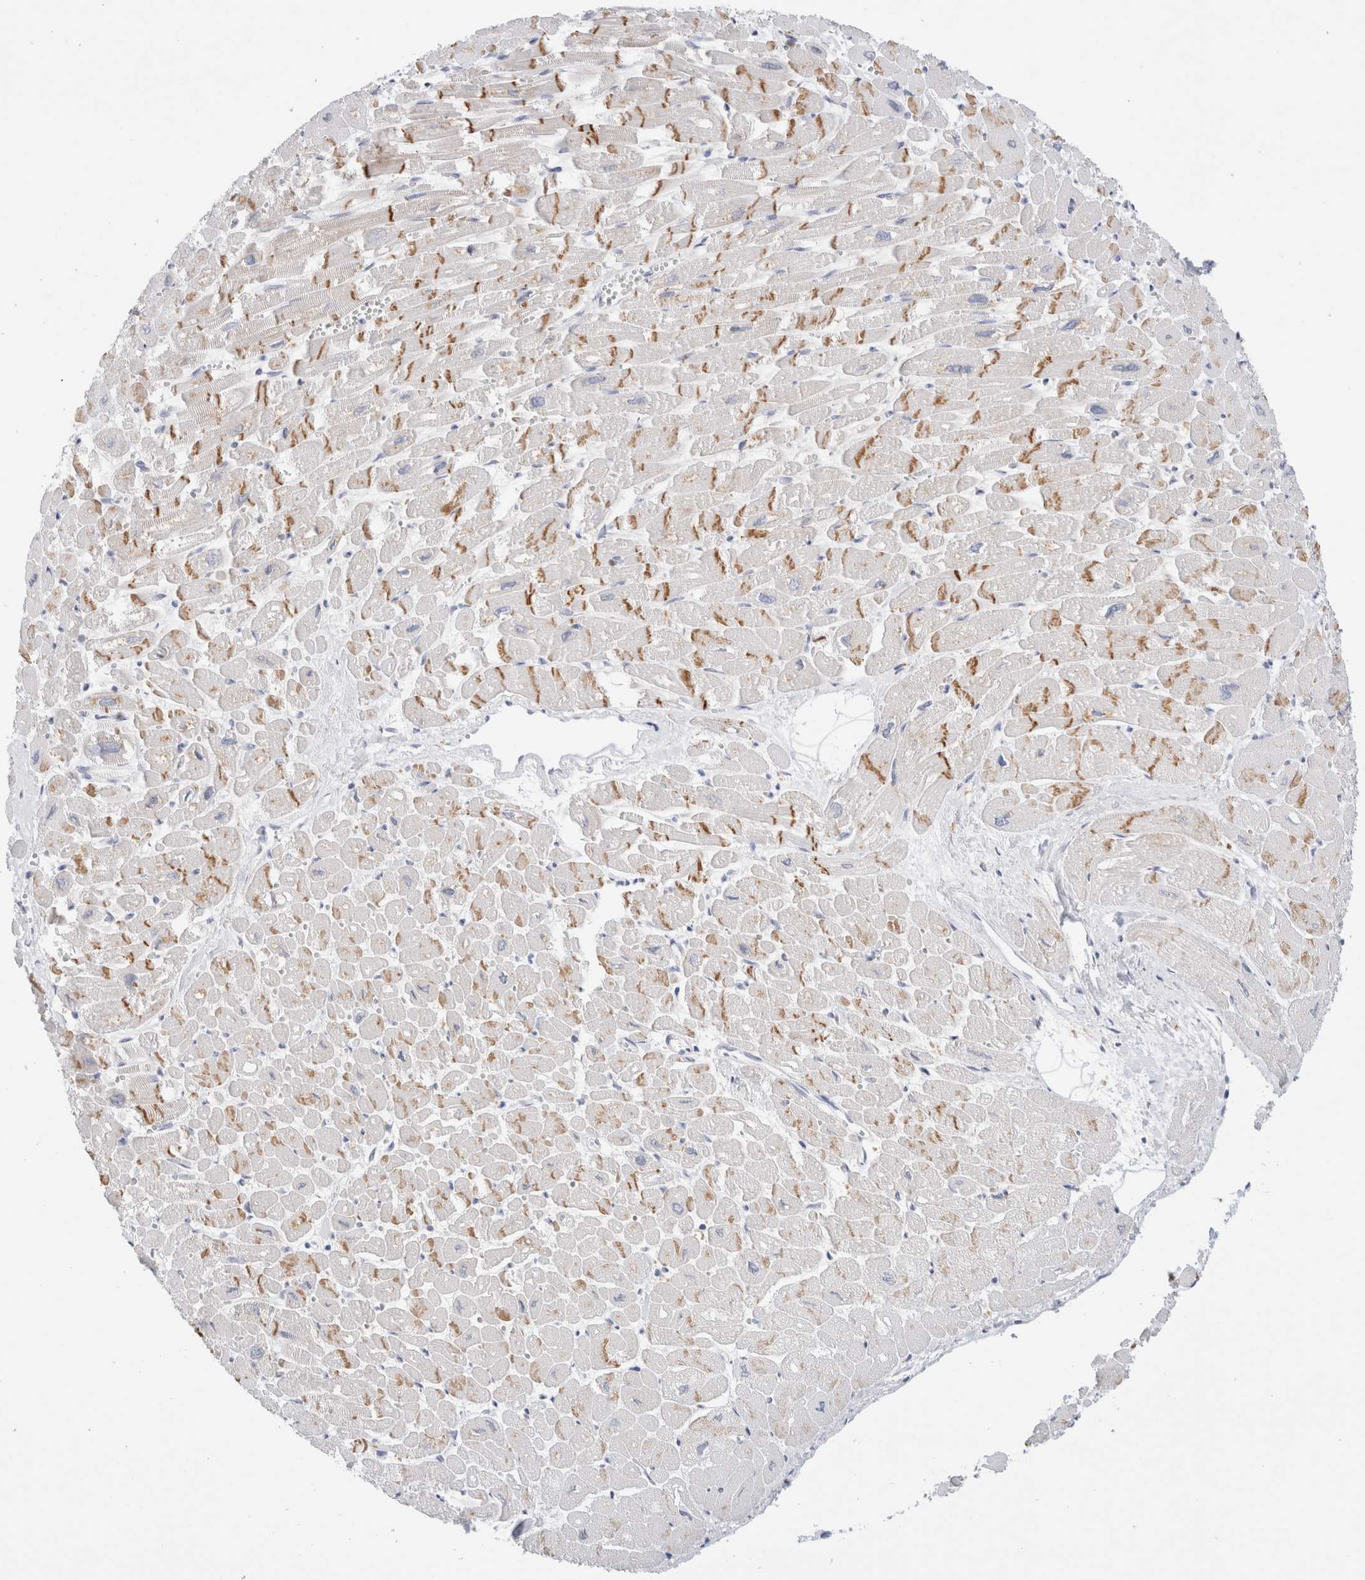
{"staining": {"intensity": "moderate", "quantity": "25%-75%", "location": "cytoplasmic/membranous"}, "tissue": "heart muscle", "cell_type": "Cardiomyocytes", "image_type": "normal", "snomed": [{"axis": "morphology", "description": "Normal tissue, NOS"}, {"axis": "topography", "description": "Heart"}], "caption": "Moderate cytoplasmic/membranous positivity is present in about 25%-75% of cardiomyocytes in unremarkable heart muscle.", "gene": "ADAM30", "patient": {"sex": "male", "age": 54}}